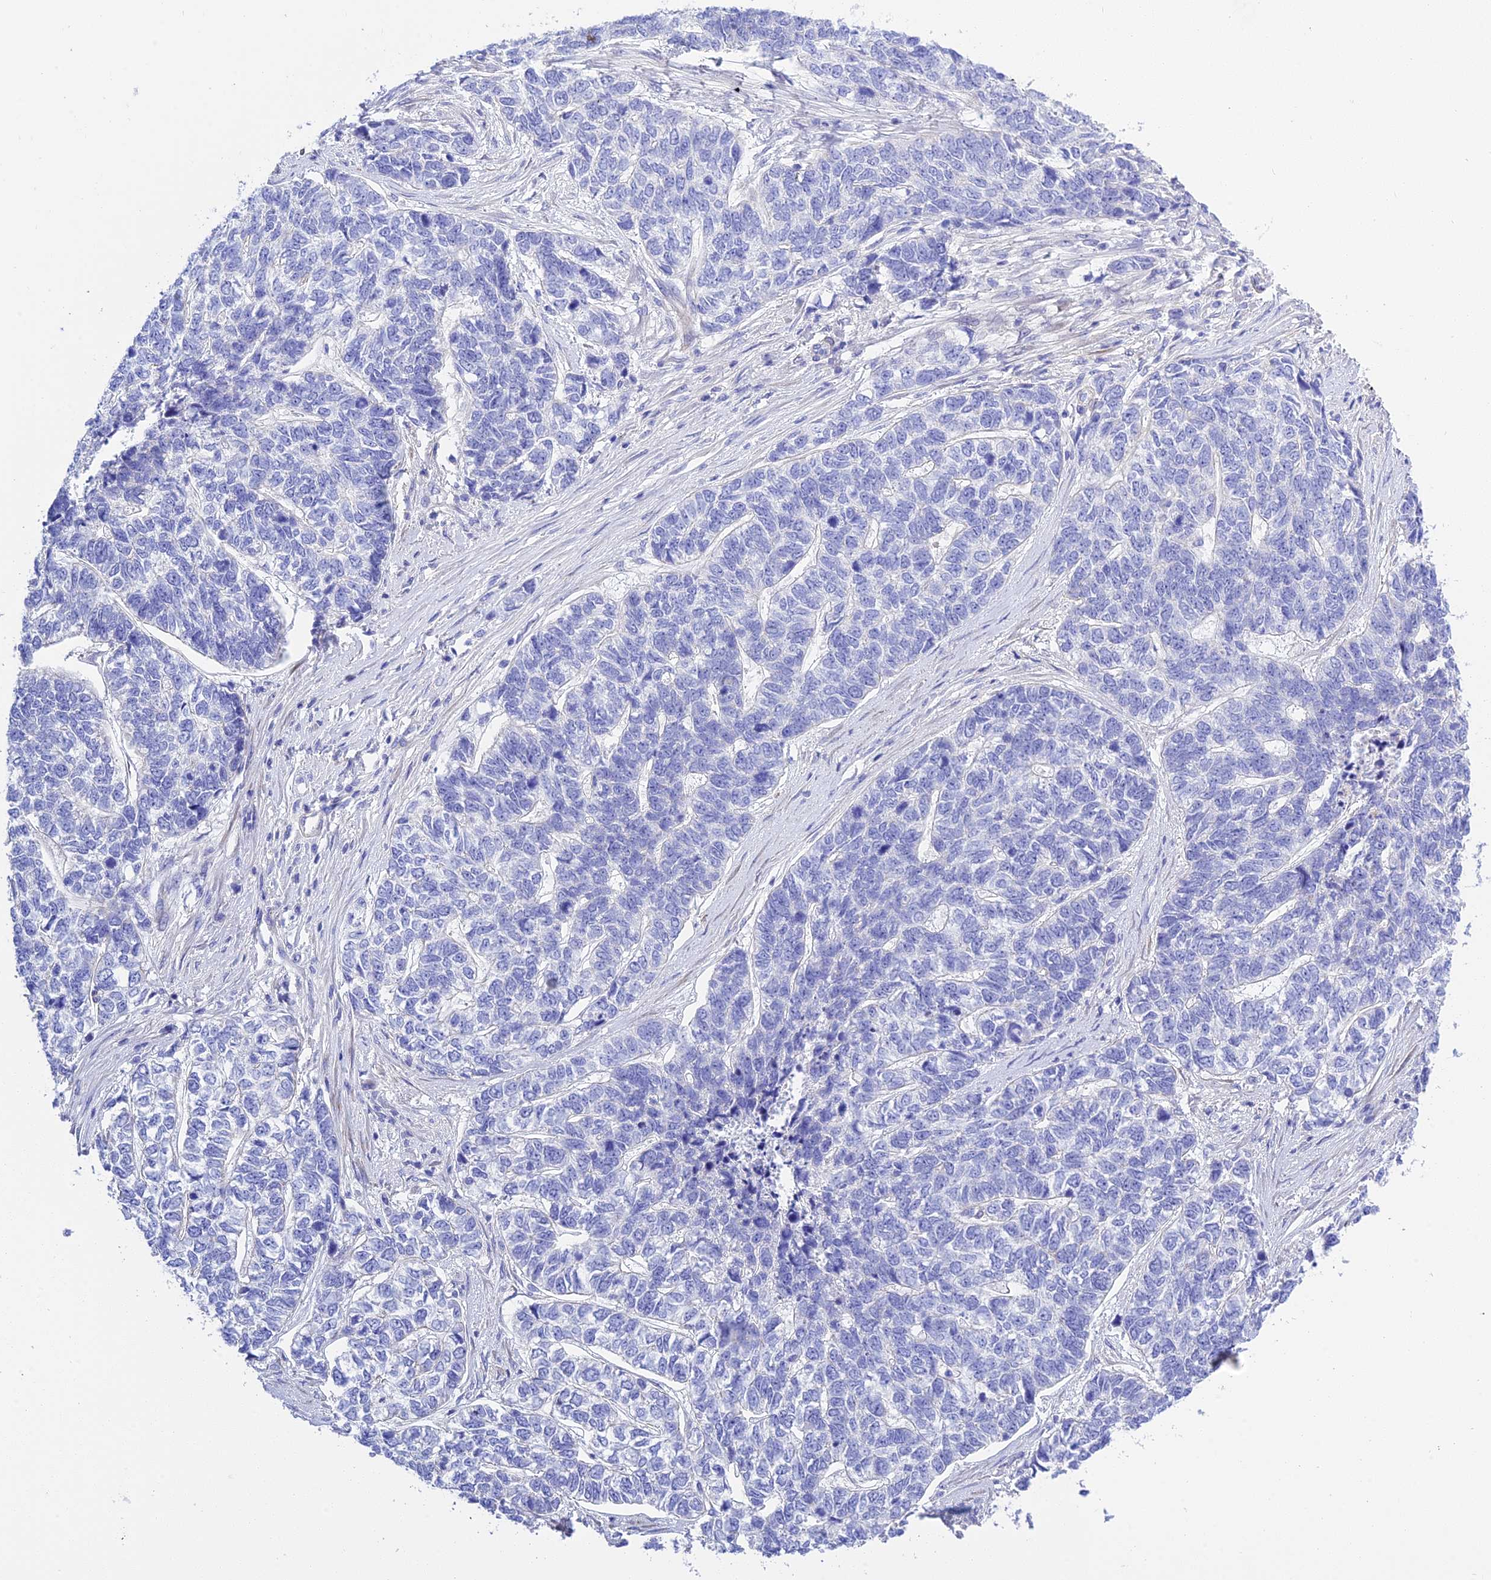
{"staining": {"intensity": "negative", "quantity": "none", "location": "none"}, "tissue": "skin cancer", "cell_type": "Tumor cells", "image_type": "cancer", "snomed": [{"axis": "morphology", "description": "Basal cell carcinoma"}, {"axis": "topography", "description": "Skin"}], "caption": "DAB immunohistochemical staining of human skin cancer (basal cell carcinoma) demonstrates no significant positivity in tumor cells.", "gene": "FRA10AC1", "patient": {"sex": "female", "age": 65}}